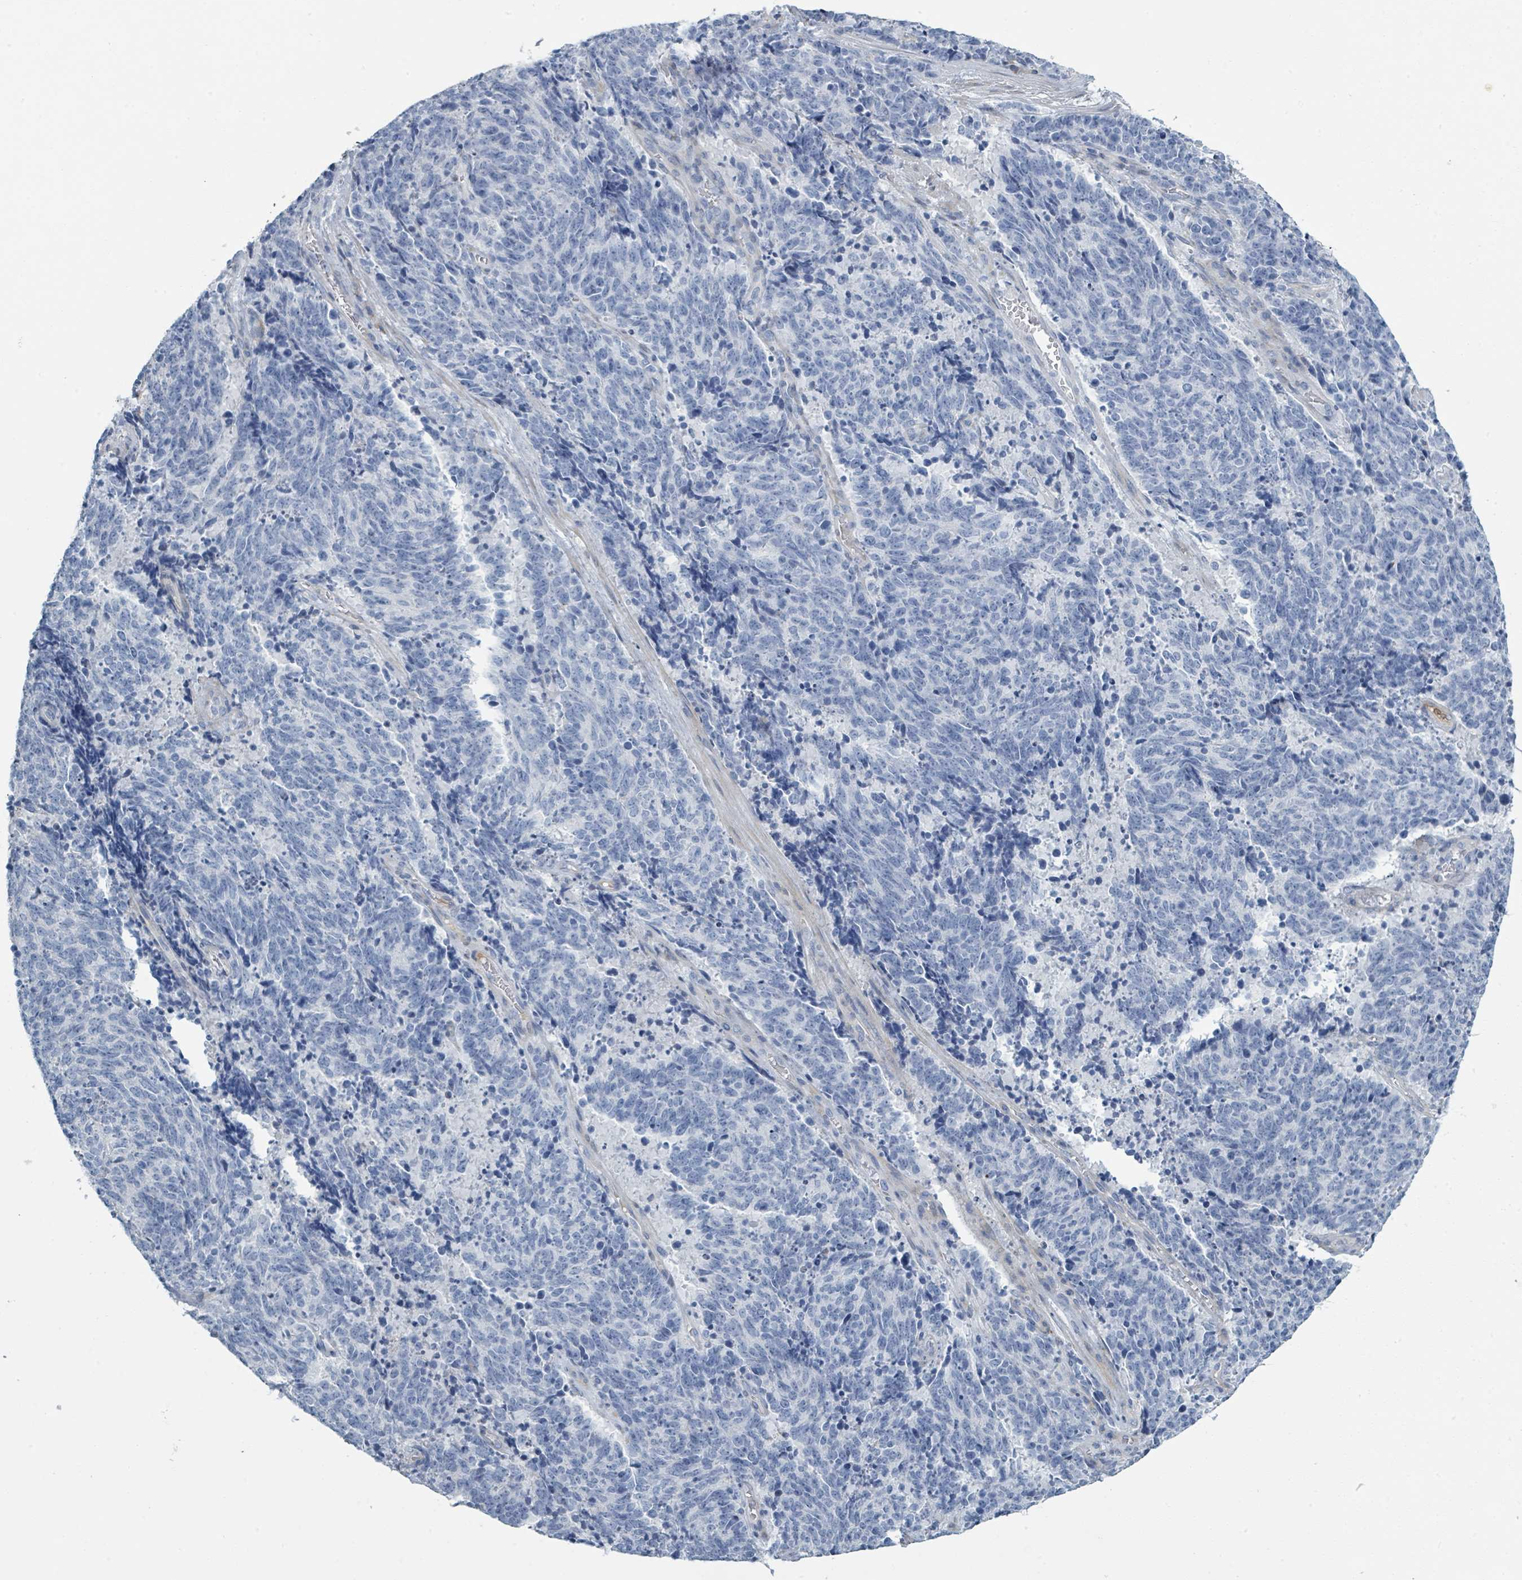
{"staining": {"intensity": "negative", "quantity": "none", "location": "none"}, "tissue": "cervical cancer", "cell_type": "Tumor cells", "image_type": "cancer", "snomed": [{"axis": "morphology", "description": "Squamous cell carcinoma, NOS"}, {"axis": "topography", "description": "Cervix"}], "caption": "Tumor cells are negative for protein expression in human squamous cell carcinoma (cervical).", "gene": "RAB33B", "patient": {"sex": "female", "age": 29}}